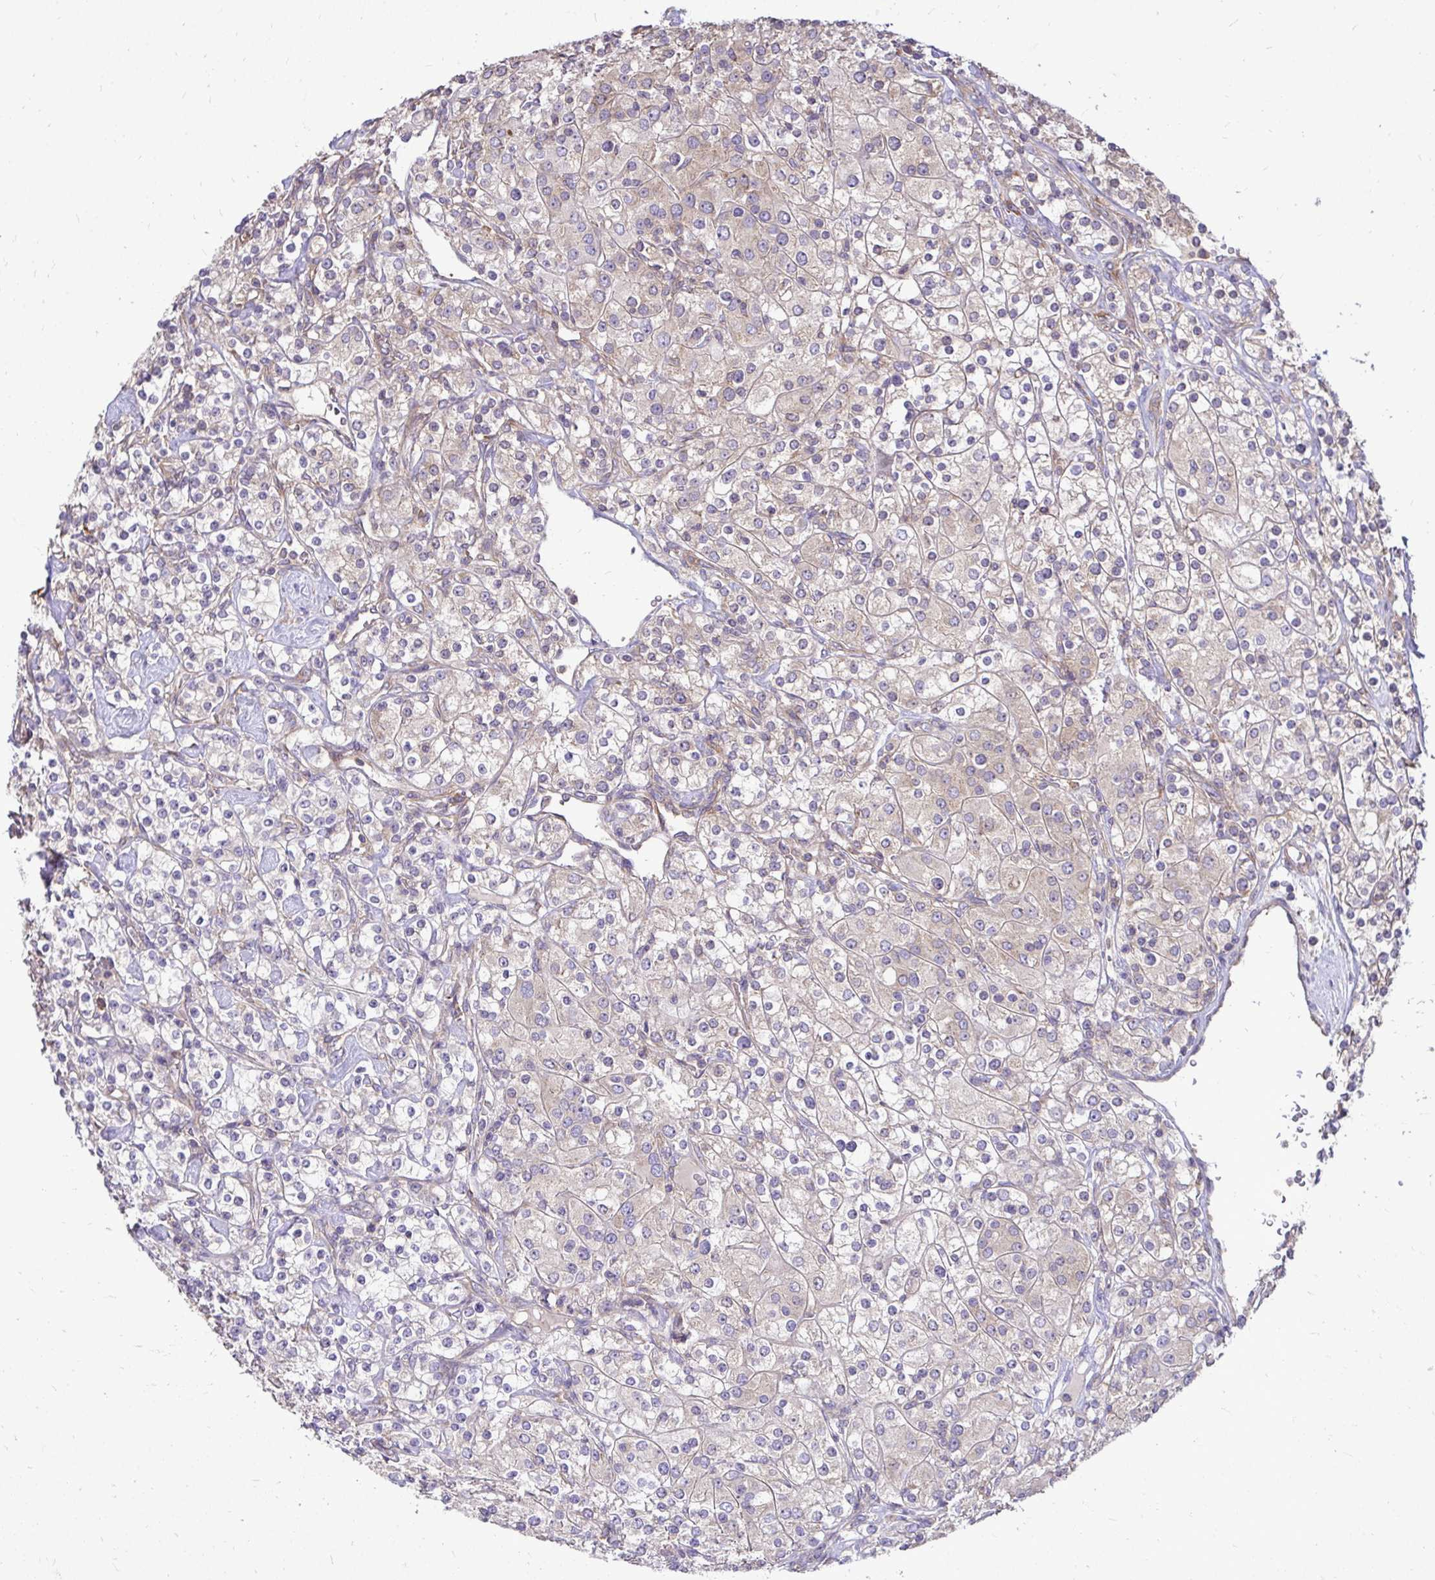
{"staining": {"intensity": "weak", "quantity": "<25%", "location": "cytoplasmic/membranous"}, "tissue": "renal cancer", "cell_type": "Tumor cells", "image_type": "cancer", "snomed": [{"axis": "morphology", "description": "Adenocarcinoma, NOS"}, {"axis": "topography", "description": "Kidney"}], "caption": "Immunohistochemistry (IHC) micrograph of neoplastic tissue: renal adenocarcinoma stained with DAB displays no significant protein expression in tumor cells.", "gene": "FMR1", "patient": {"sex": "male", "age": 77}}